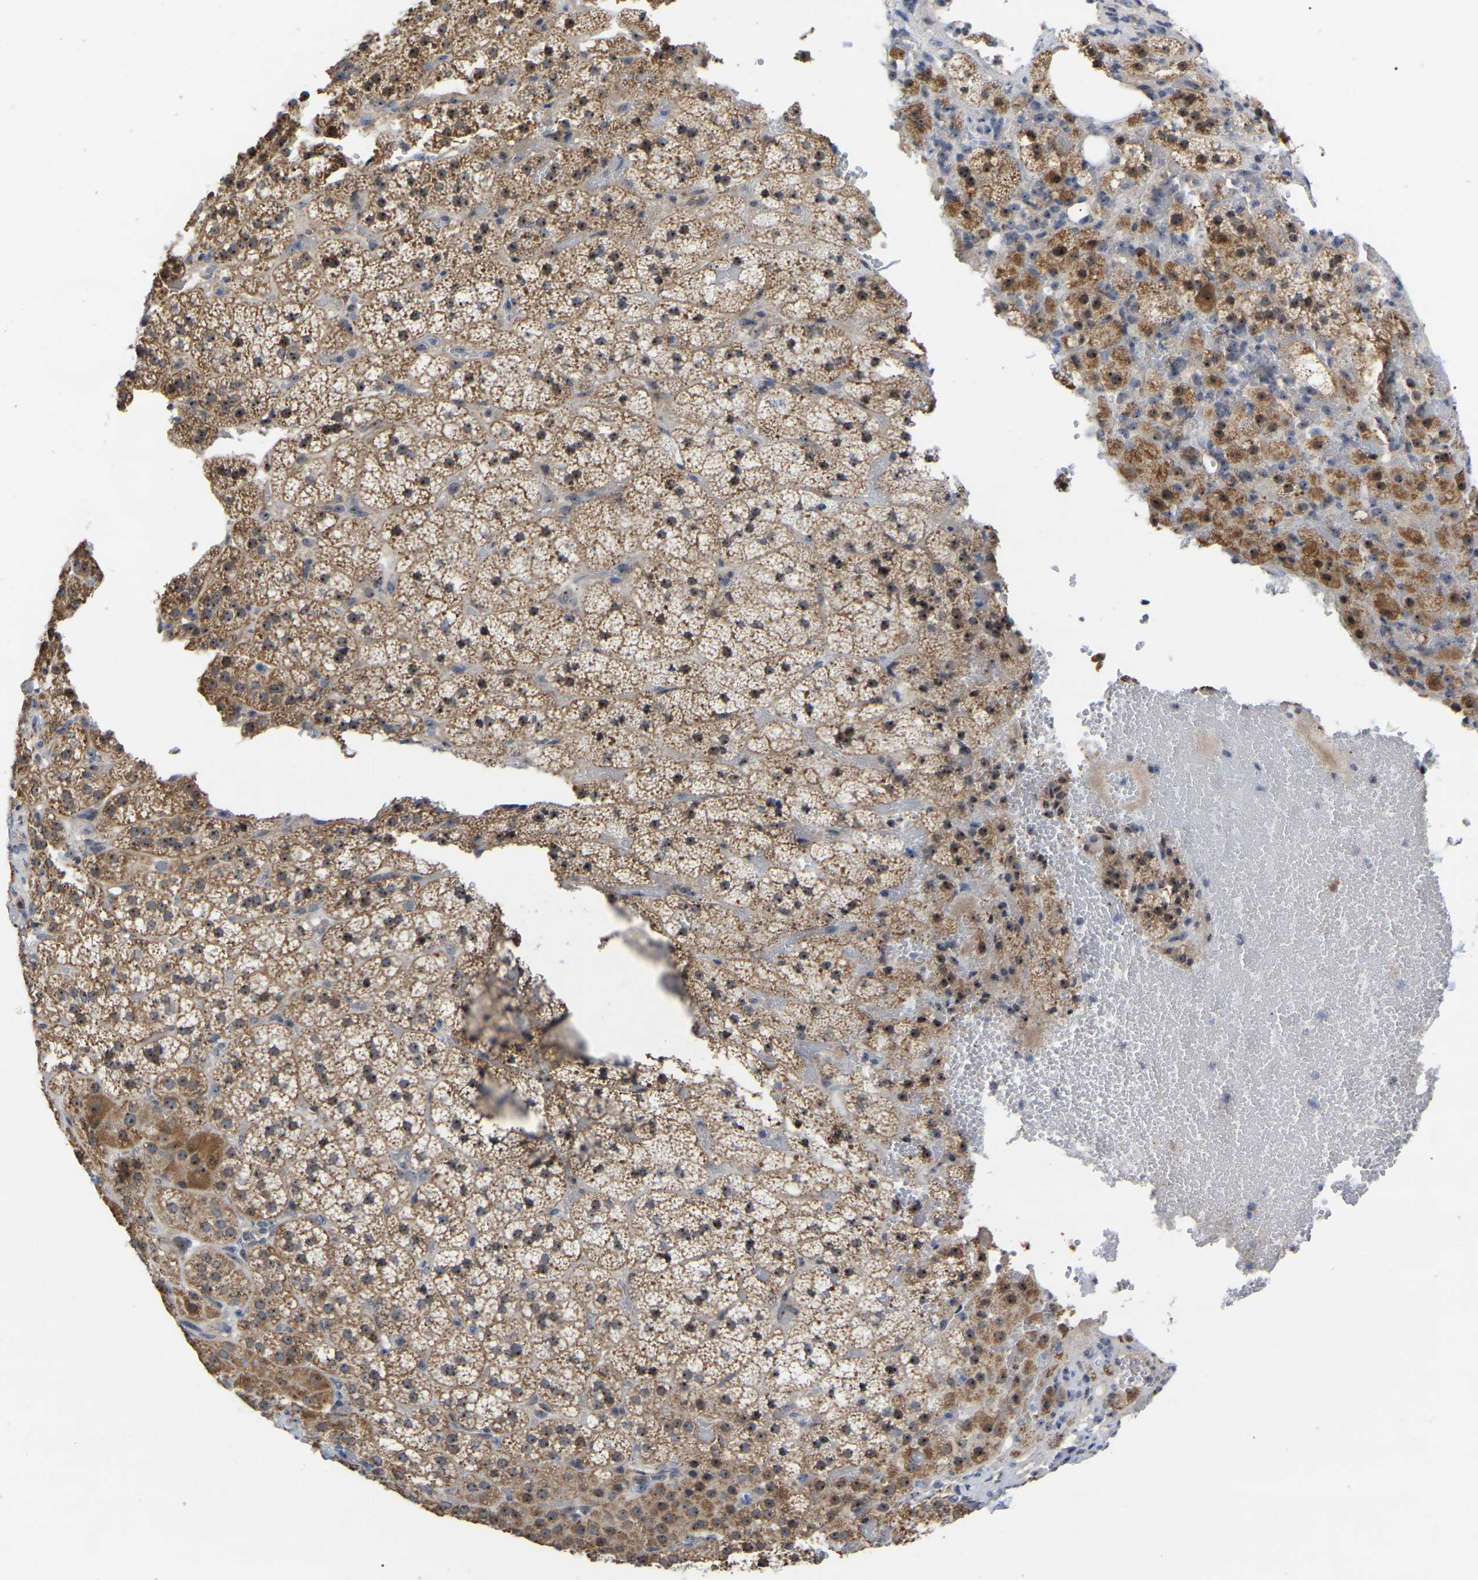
{"staining": {"intensity": "moderate", "quantity": ">75%", "location": "cytoplasmic/membranous,nuclear"}, "tissue": "adrenal gland", "cell_type": "Glandular cells", "image_type": "normal", "snomed": [{"axis": "morphology", "description": "Normal tissue, NOS"}, {"axis": "topography", "description": "Adrenal gland"}], "caption": "Adrenal gland stained with IHC reveals moderate cytoplasmic/membranous,nuclear expression in about >75% of glandular cells.", "gene": "NOP53", "patient": {"sex": "female", "age": 59}}